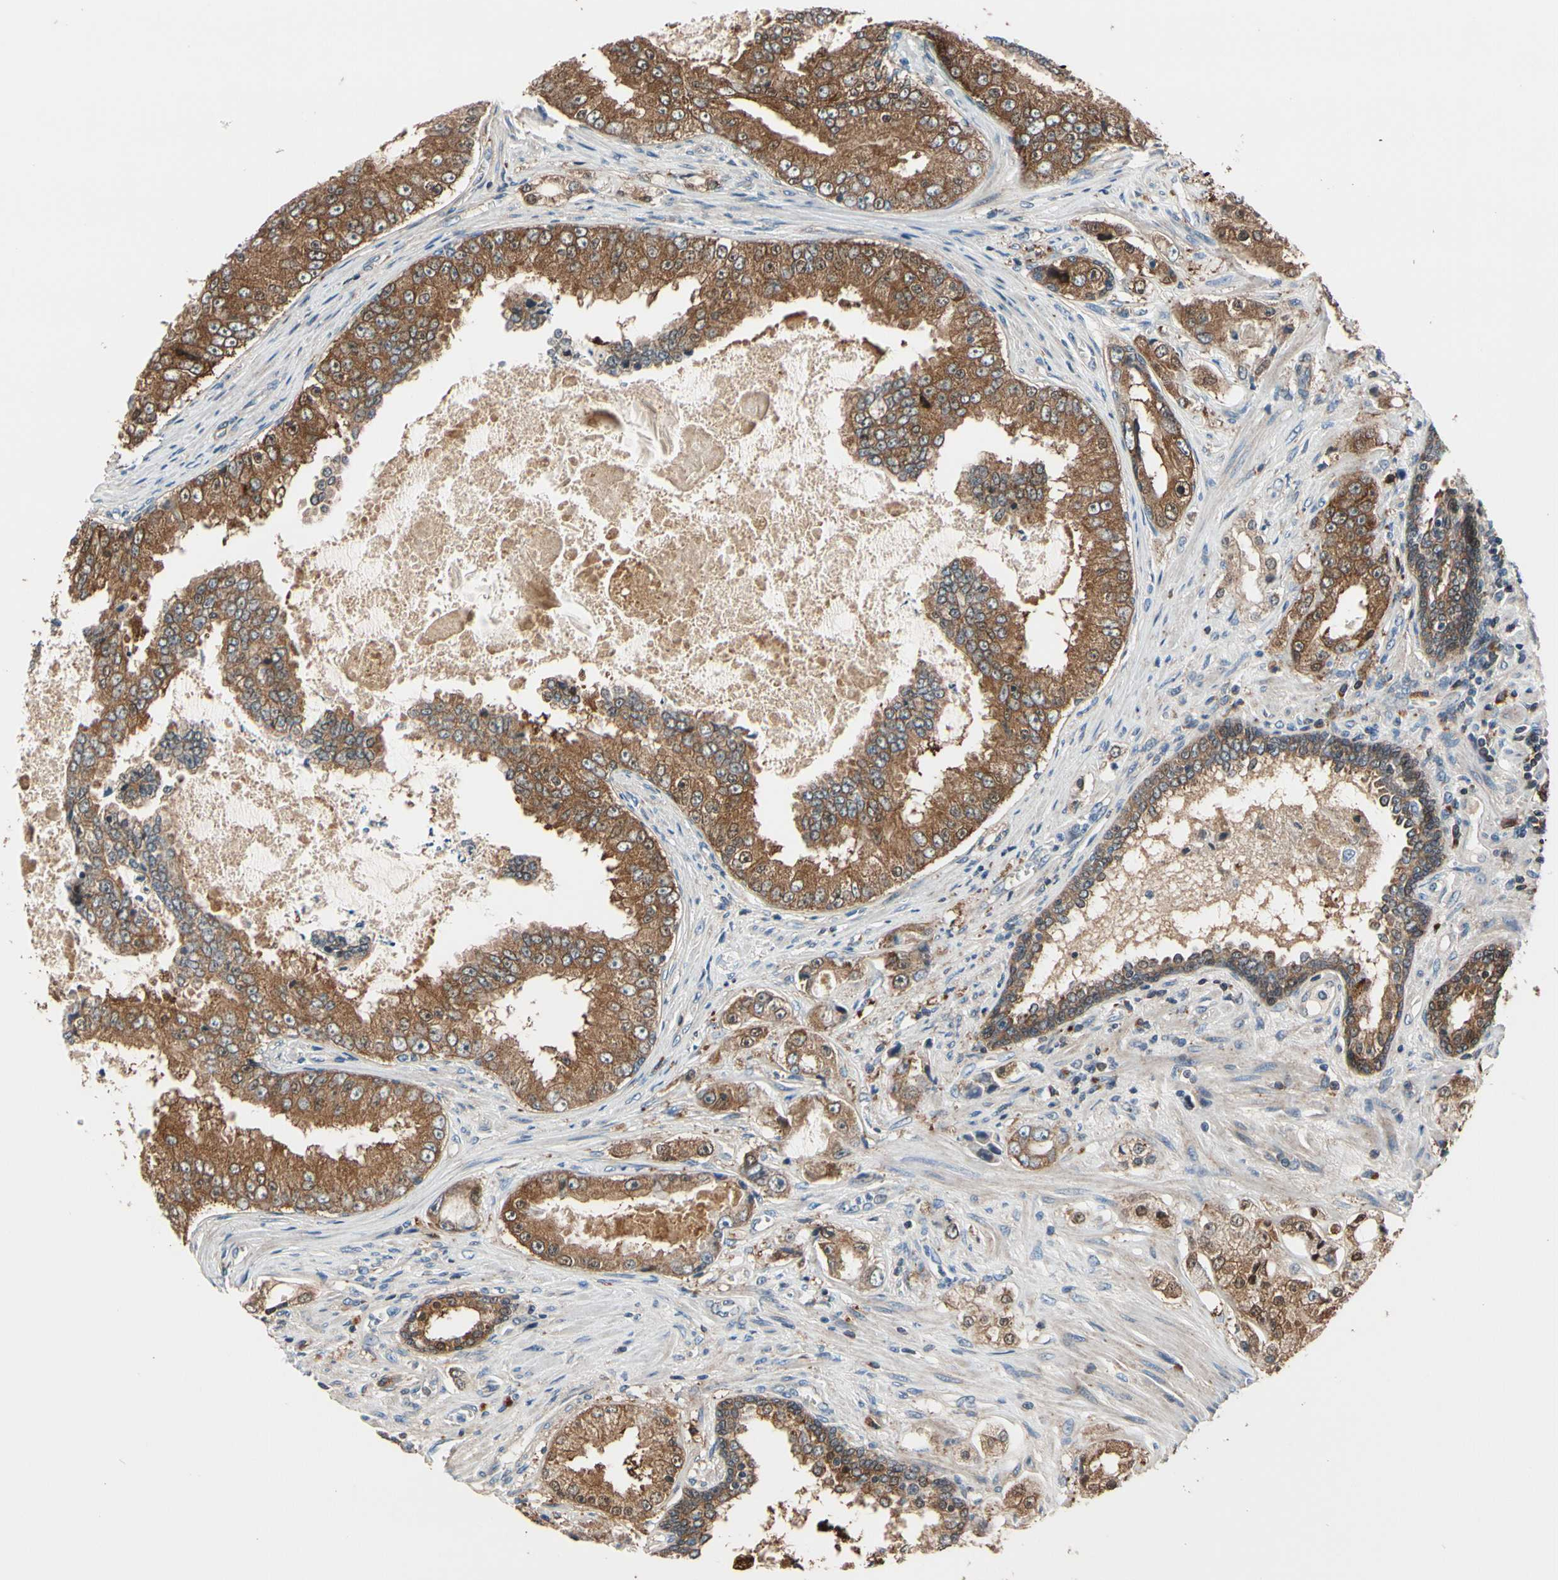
{"staining": {"intensity": "strong", "quantity": ">75%", "location": "cytoplasmic/membranous"}, "tissue": "prostate cancer", "cell_type": "Tumor cells", "image_type": "cancer", "snomed": [{"axis": "morphology", "description": "Adenocarcinoma, High grade"}, {"axis": "topography", "description": "Prostate"}], "caption": "Prostate cancer (adenocarcinoma (high-grade)) stained for a protein reveals strong cytoplasmic/membranous positivity in tumor cells. Using DAB (3,3'-diaminobenzidine) (brown) and hematoxylin (blue) stains, captured at high magnification using brightfield microscopy.", "gene": "PRDX2", "patient": {"sex": "male", "age": 73}}